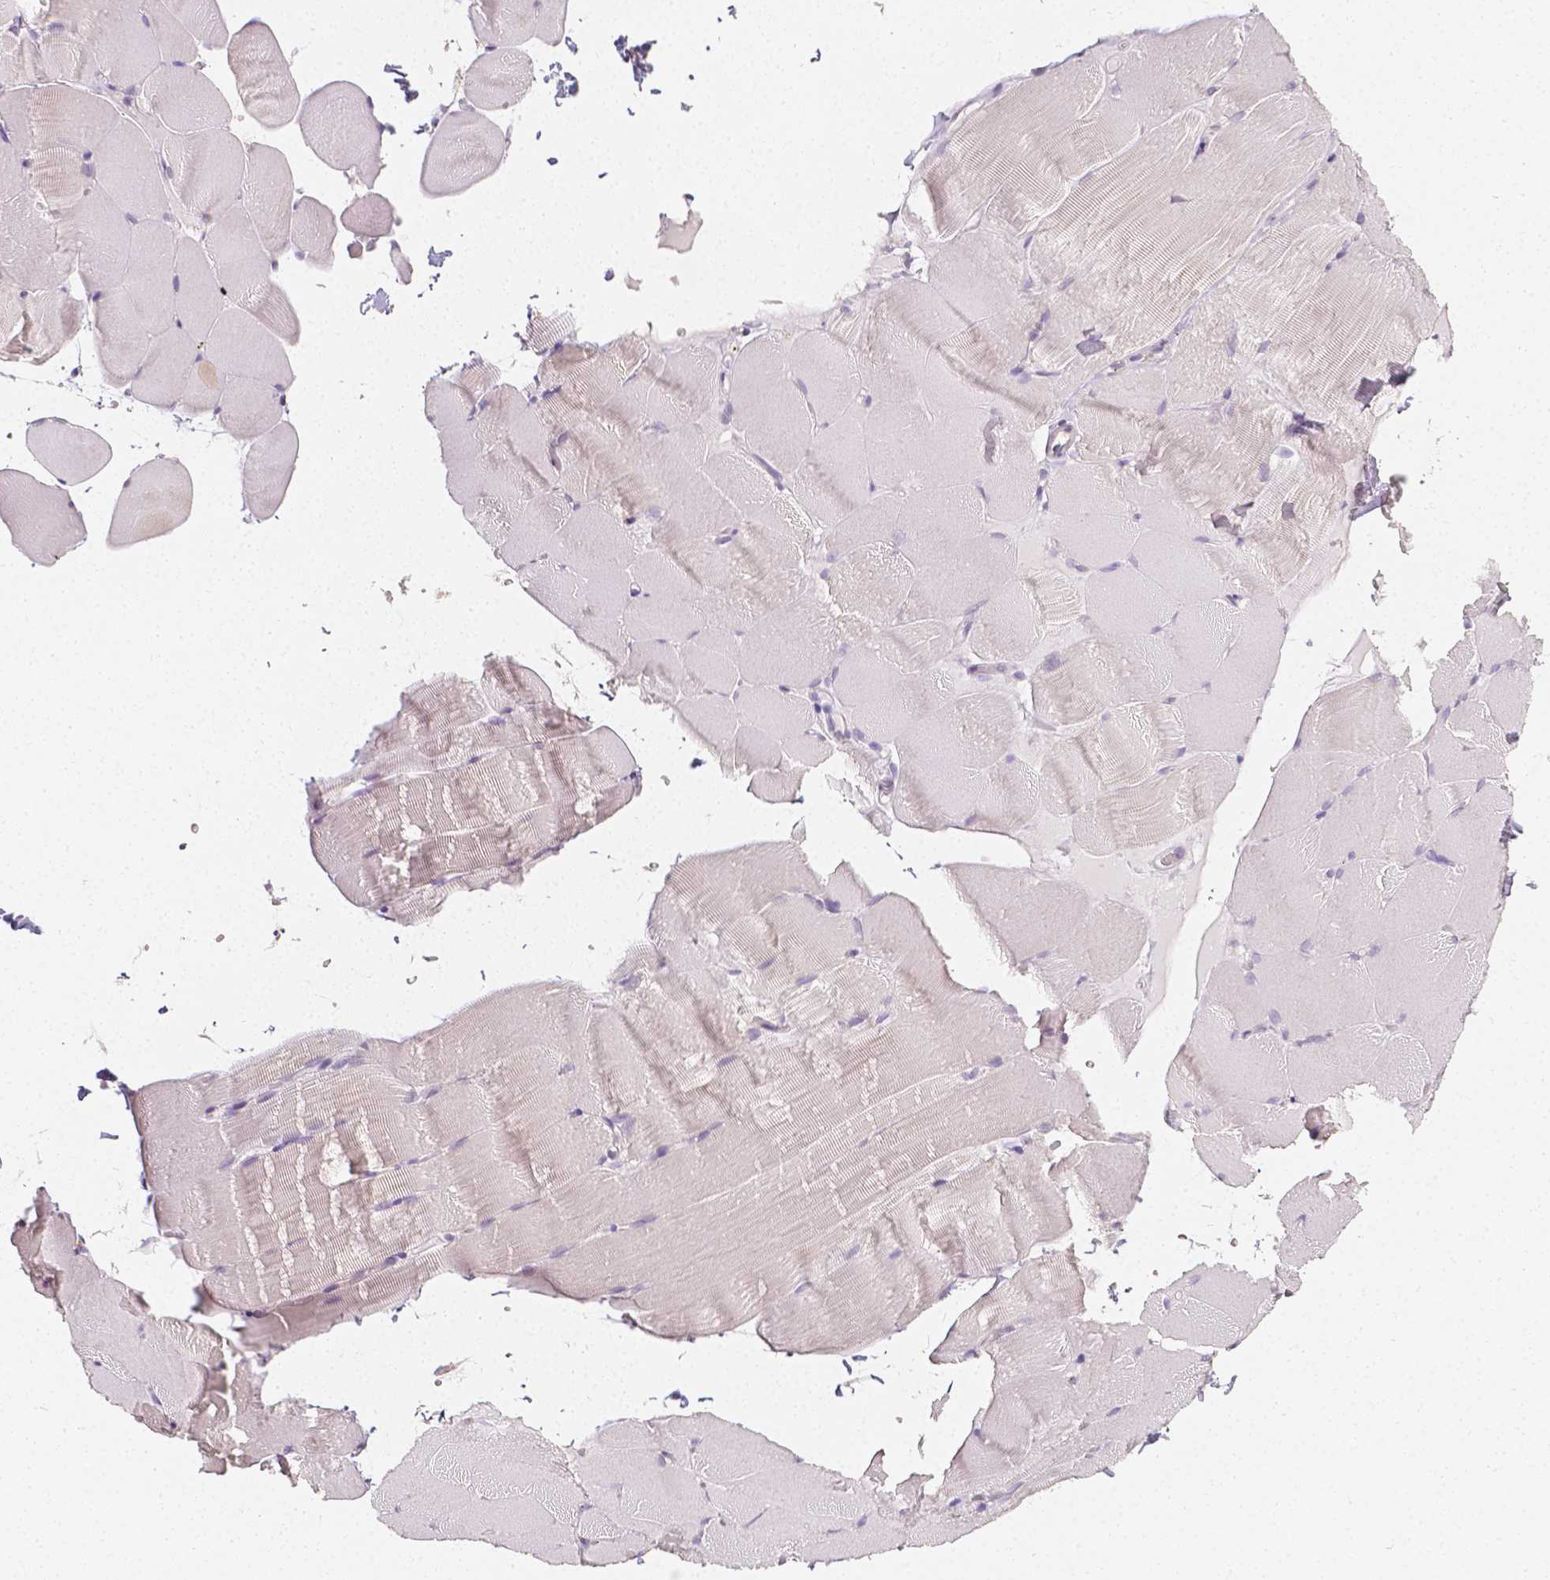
{"staining": {"intensity": "negative", "quantity": "none", "location": "none"}, "tissue": "skeletal muscle", "cell_type": "Myocytes", "image_type": "normal", "snomed": [{"axis": "morphology", "description": "Normal tissue, NOS"}, {"axis": "topography", "description": "Skeletal muscle"}], "caption": "IHC histopathology image of unremarkable human skeletal muscle stained for a protein (brown), which shows no staining in myocytes.", "gene": "THY1", "patient": {"sex": "female", "age": 37}}